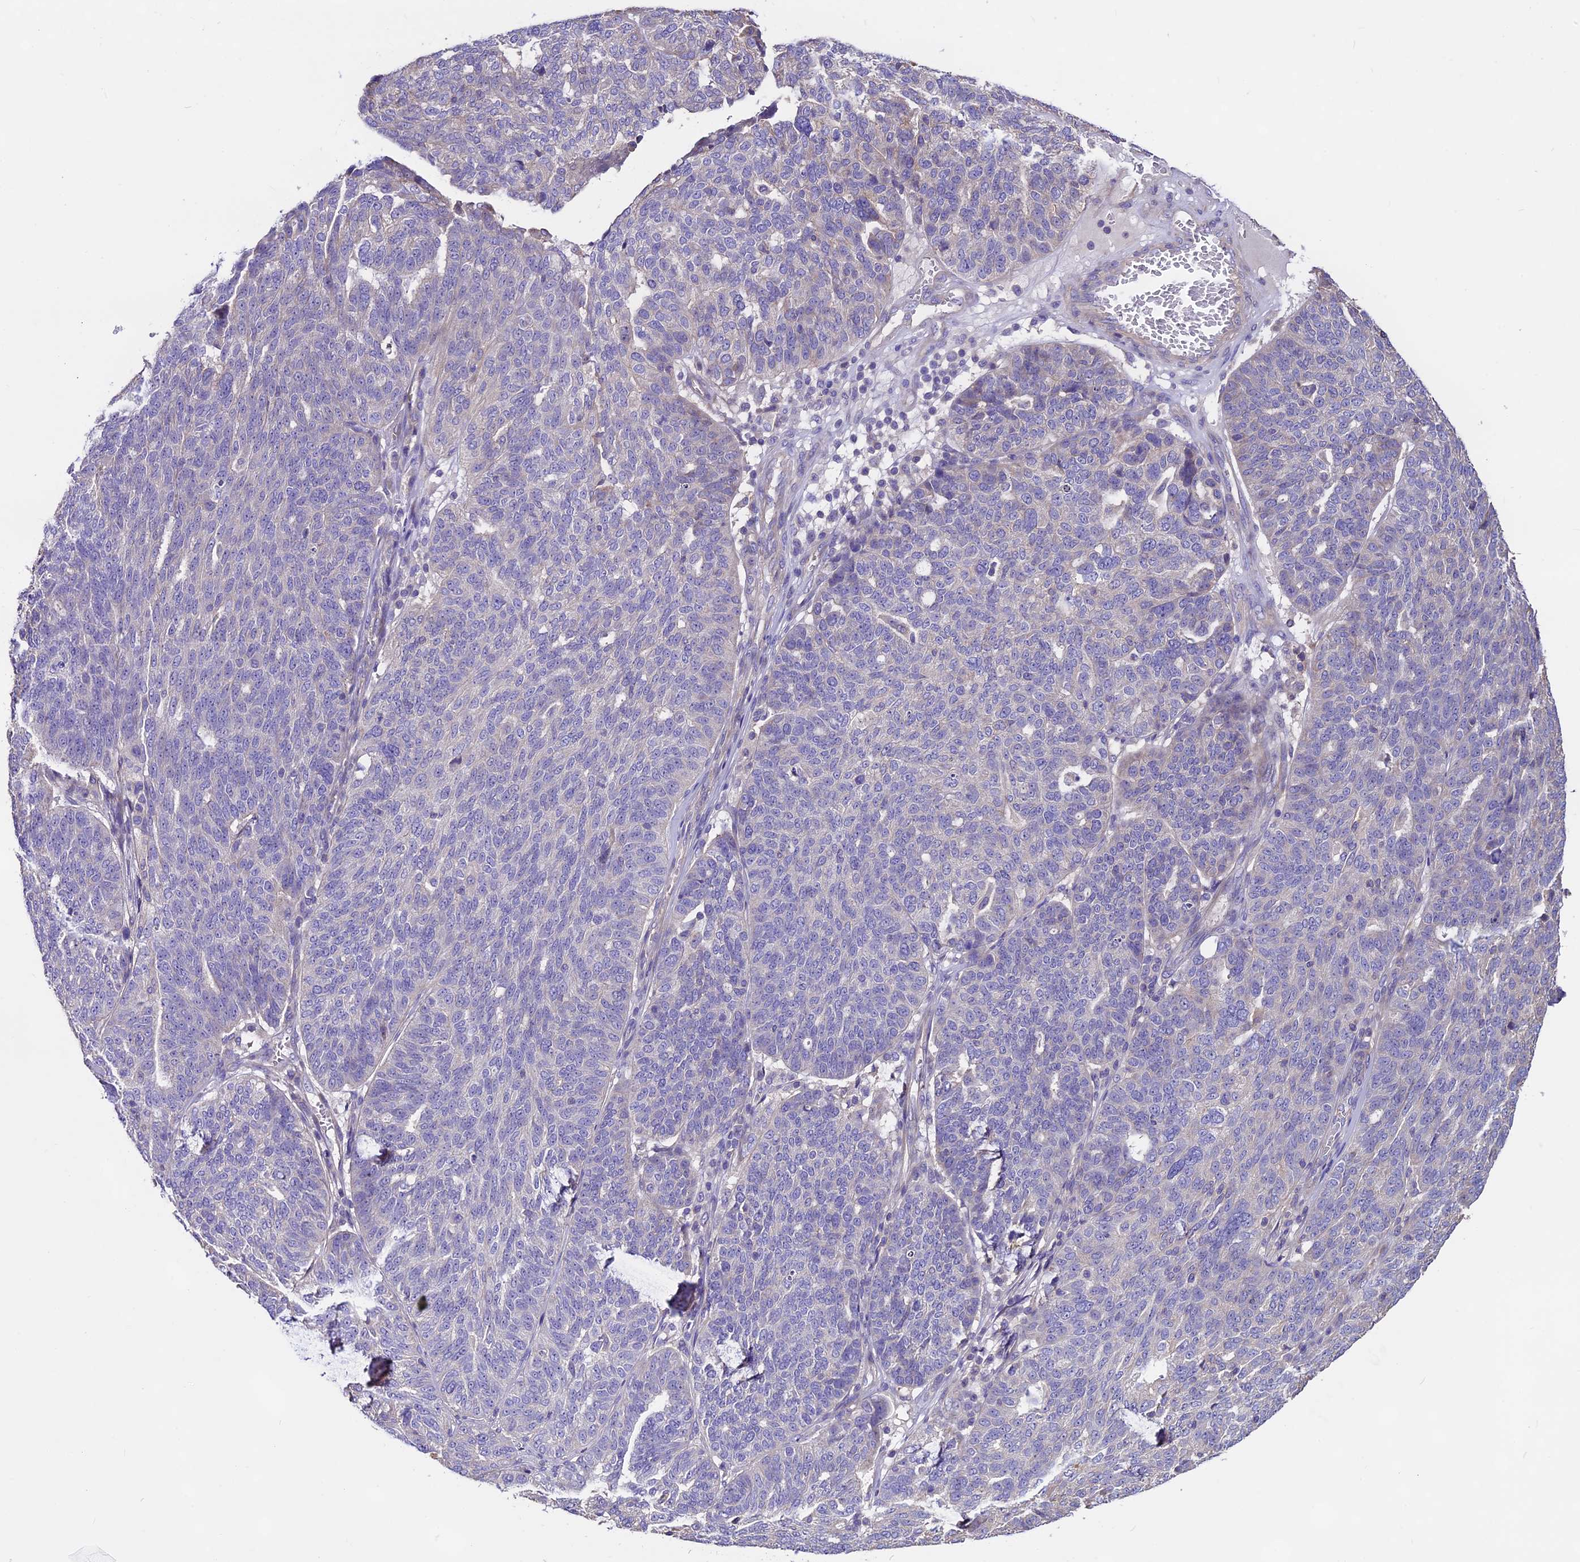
{"staining": {"intensity": "weak", "quantity": "<25%", "location": "cytoplasmic/membranous"}, "tissue": "ovarian cancer", "cell_type": "Tumor cells", "image_type": "cancer", "snomed": [{"axis": "morphology", "description": "Cystadenocarcinoma, serous, NOS"}, {"axis": "topography", "description": "Ovary"}], "caption": "Tumor cells are negative for protein expression in human ovarian serous cystadenocarcinoma.", "gene": "ANO3", "patient": {"sex": "female", "age": 59}}